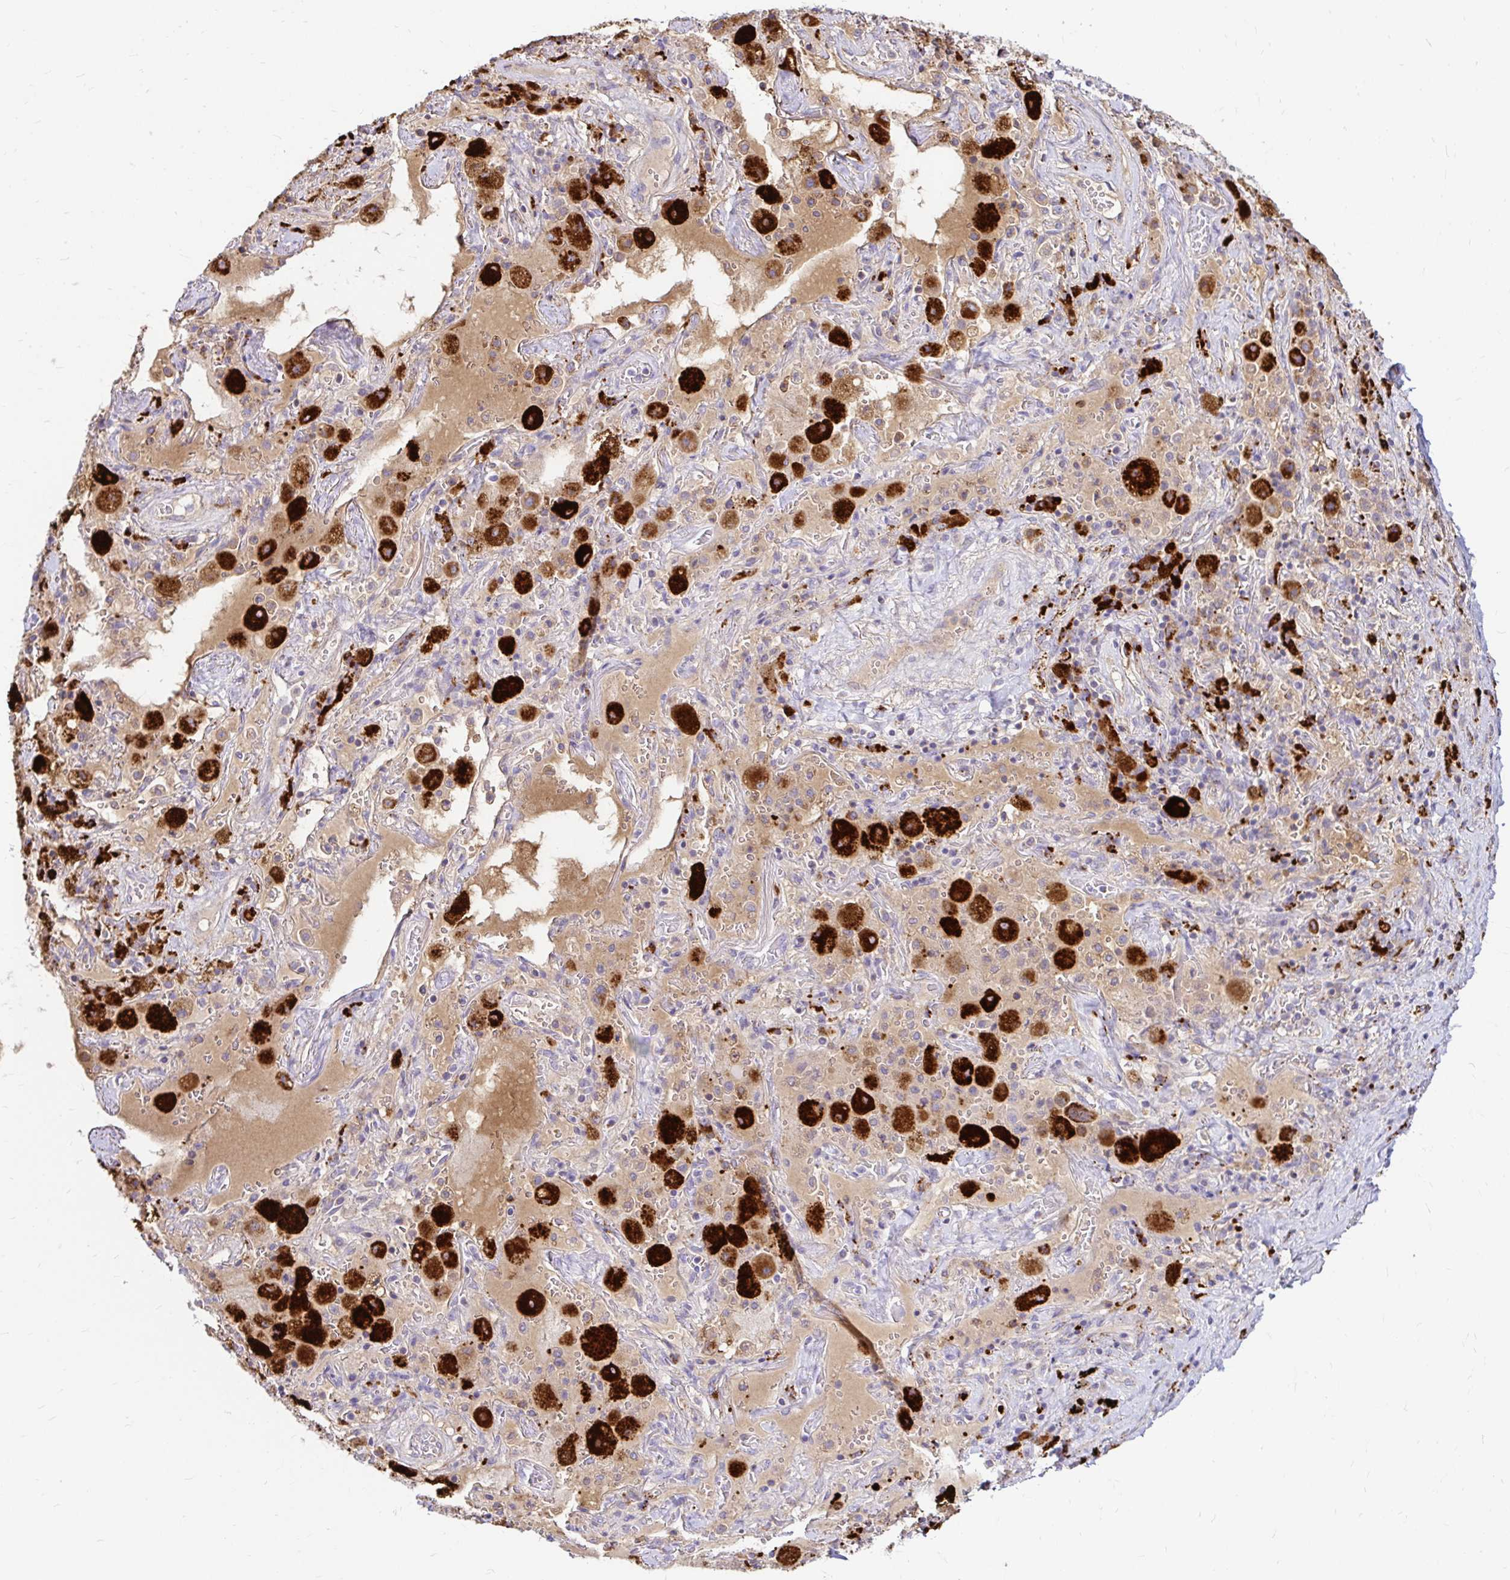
{"staining": {"intensity": "negative", "quantity": "none", "location": "none"}, "tissue": "adipose tissue", "cell_type": "Adipocytes", "image_type": "normal", "snomed": [{"axis": "morphology", "description": "Normal tissue, NOS"}, {"axis": "topography", "description": "Cartilage tissue"}, {"axis": "topography", "description": "Bronchus"}], "caption": "Micrograph shows no protein staining in adipocytes of benign adipose tissue.", "gene": "FUCA1", "patient": {"sex": "male", "age": 64}}